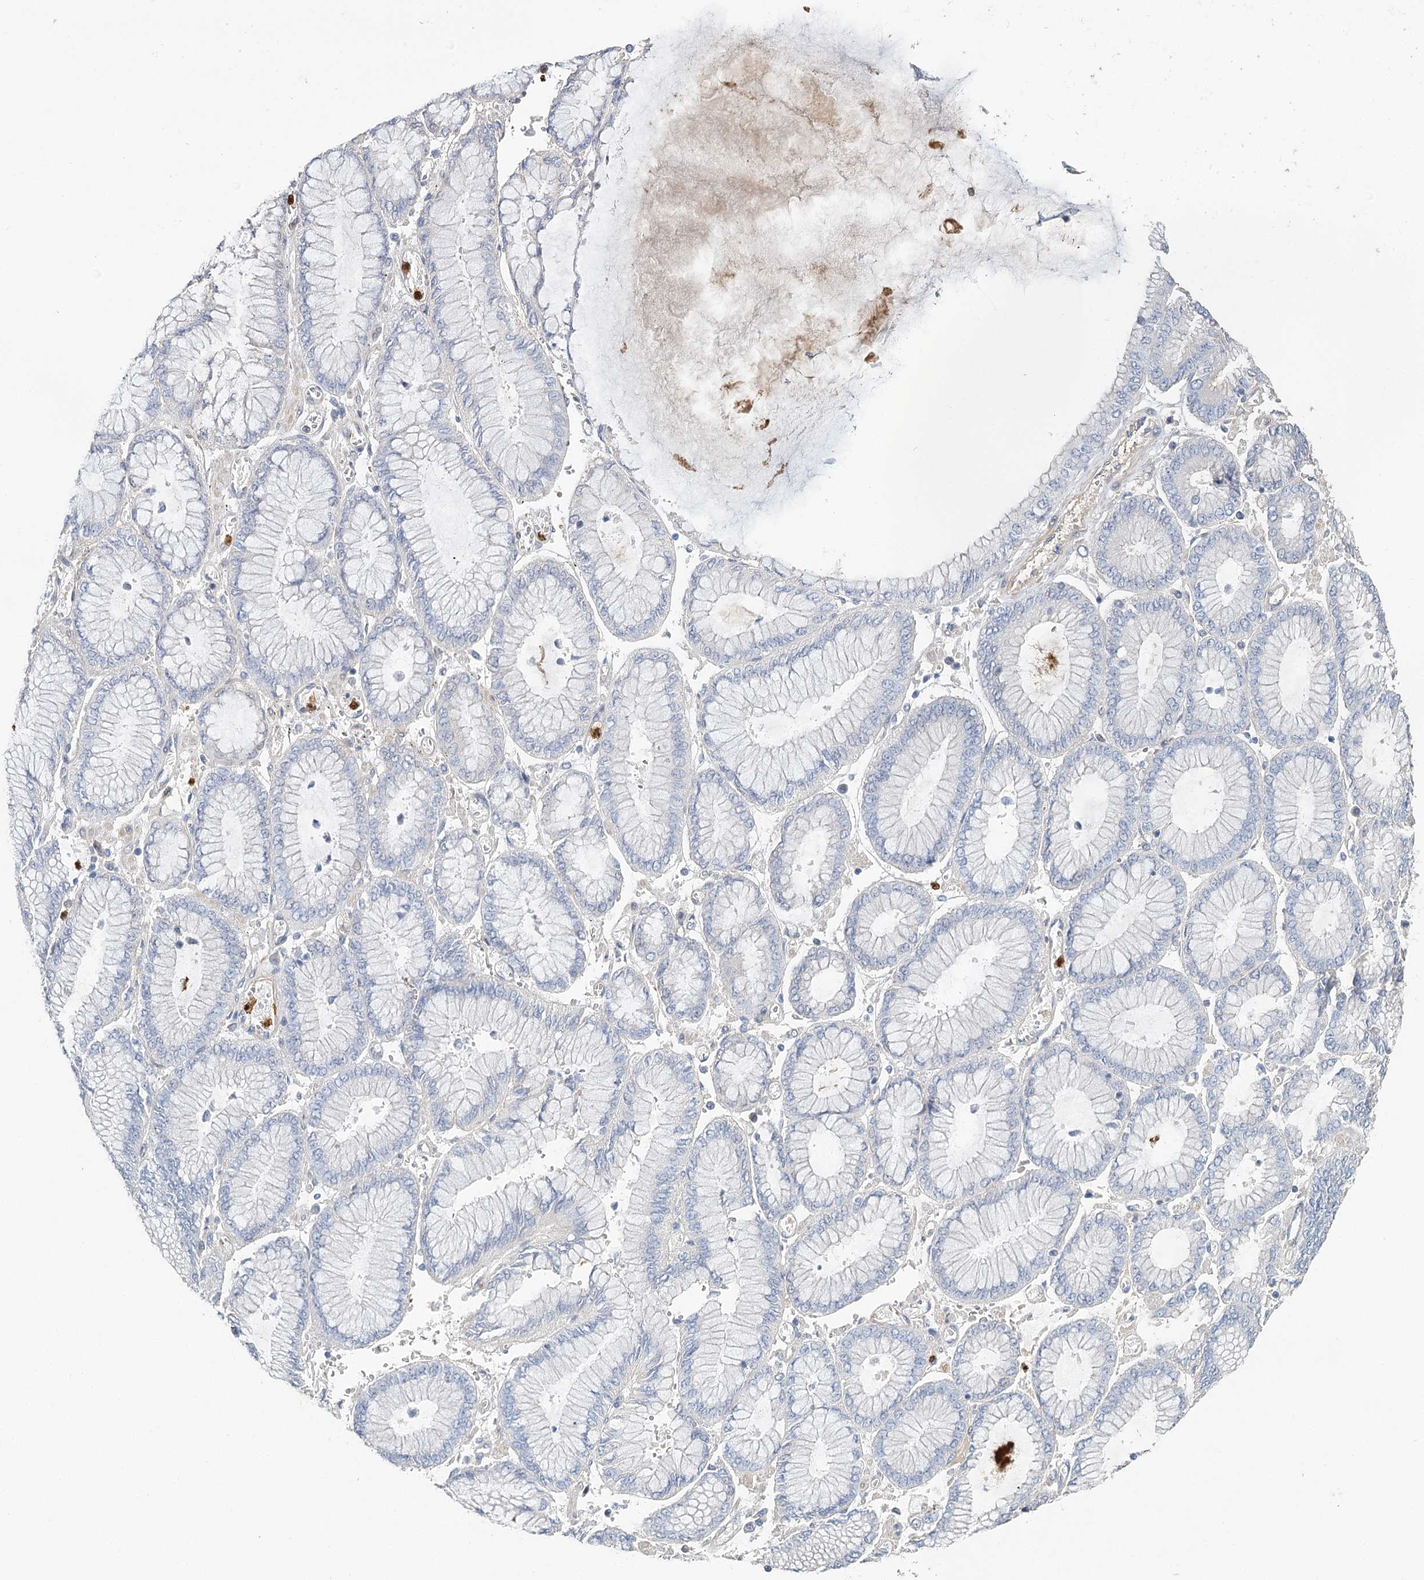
{"staining": {"intensity": "moderate", "quantity": "<25%", "location": "cytoplasmic/membranous"}, "tissue": "stomach cancer", "cell_type": "Tumor cells", "image_type": "cancer", "snomed": [{"axis": "morphology", "description": "Adenocarcinoma, NOS"}, {"axis": "topography", "description": "Stomach"}], "caption": "A low amount of moderate cytoplasmic/membranous staining is seen in approximately <25% of tumor cells in stomach cancer (adenocarcinoma) tissue.", "gene": "EPB41L5", "patient": {"sex": "male", "age": 76}}